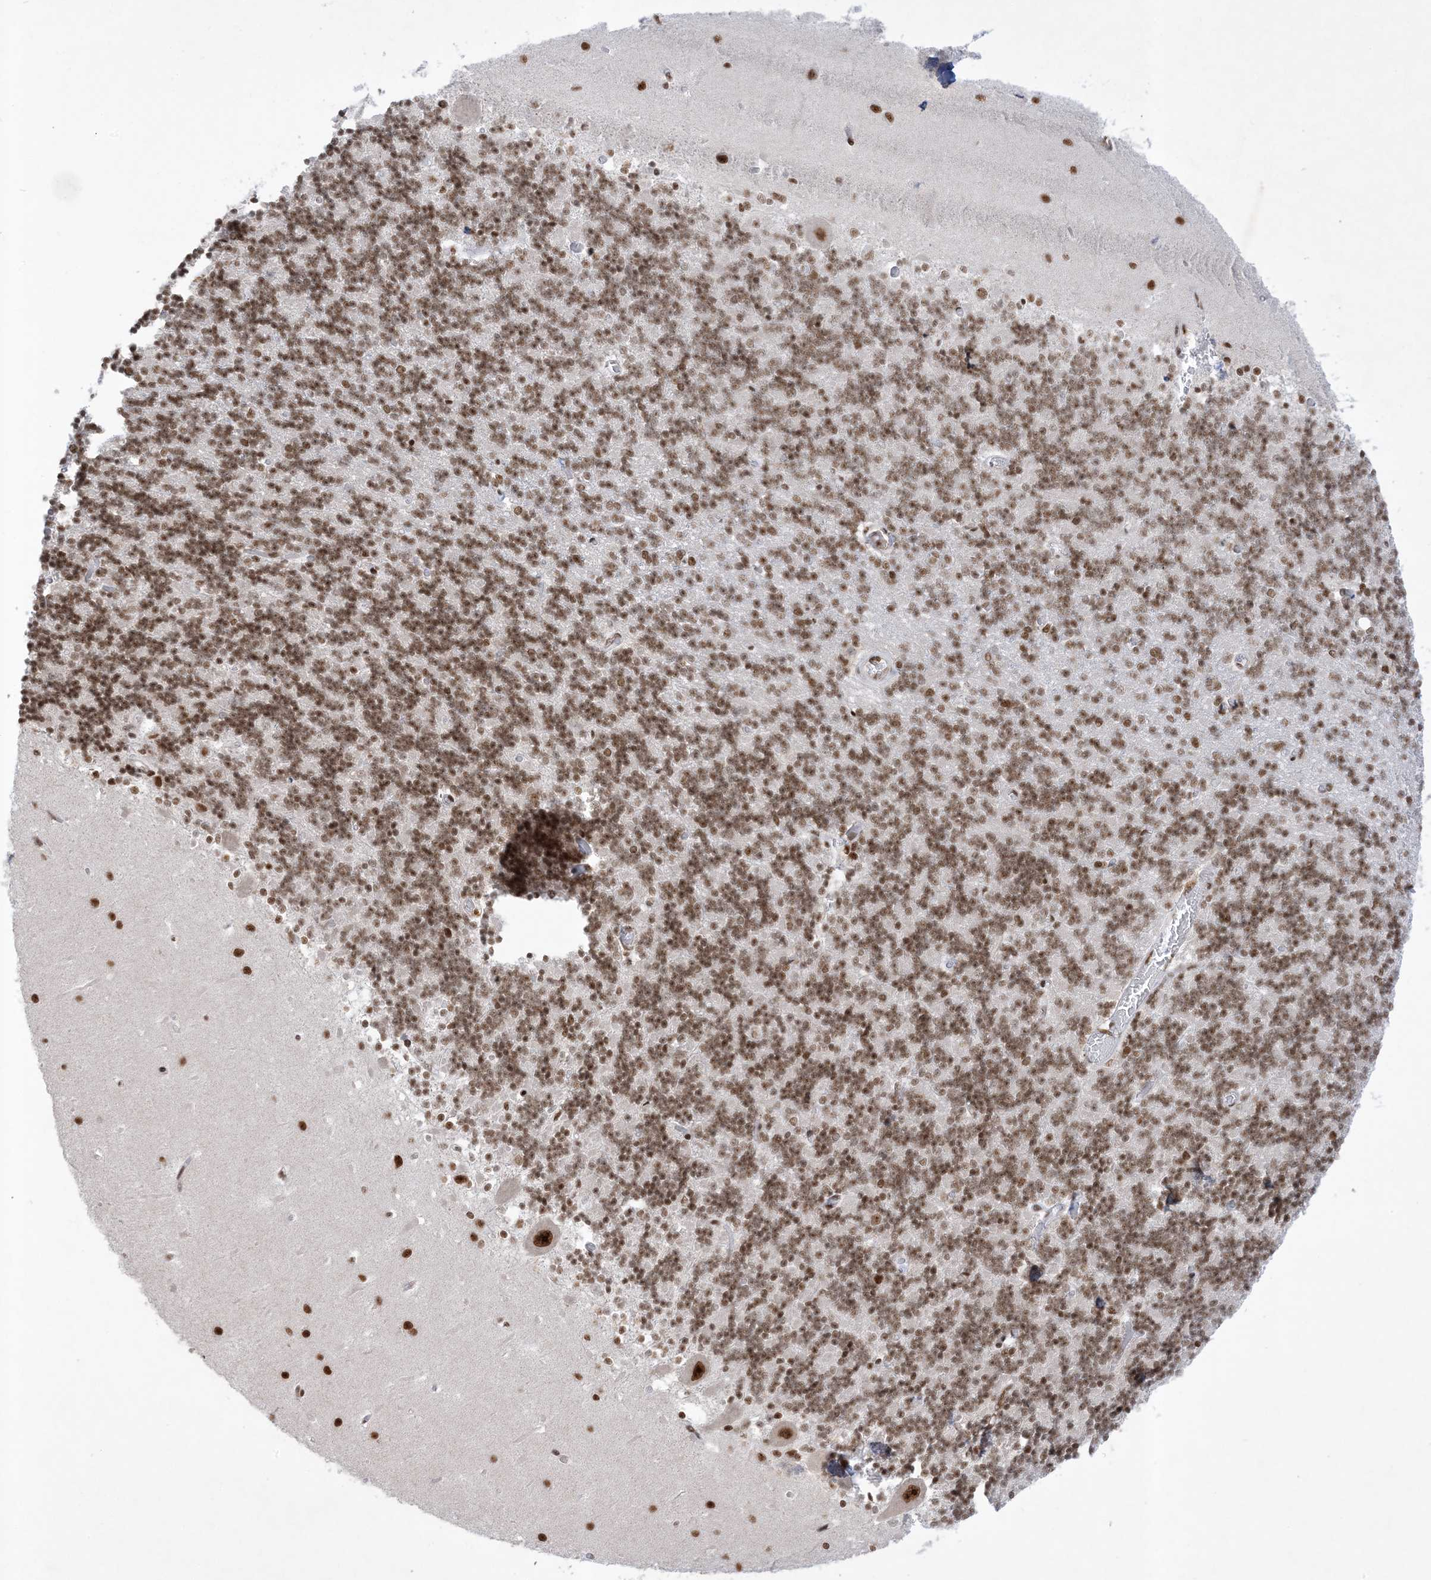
{"staining": {"intensity": "moderate", "quantity": ">75%", "location": "nuclear"}, "tissue": "cerebellum", "cell_type": "Cells in granular layer", "image_type": "normal", "snomed": [{"axis": "morphology", "description": "Normal tissue, NOS"}, {"axis": "topography", "description": "Cerebellum"}], "caption": "Protein staining of unremarkable cerebellum displays moderate nuclear positivity in approximately >75% of cells in granular layer.", "gene": "PPIL2", "patient": {"sex": "male", "age": 37}}